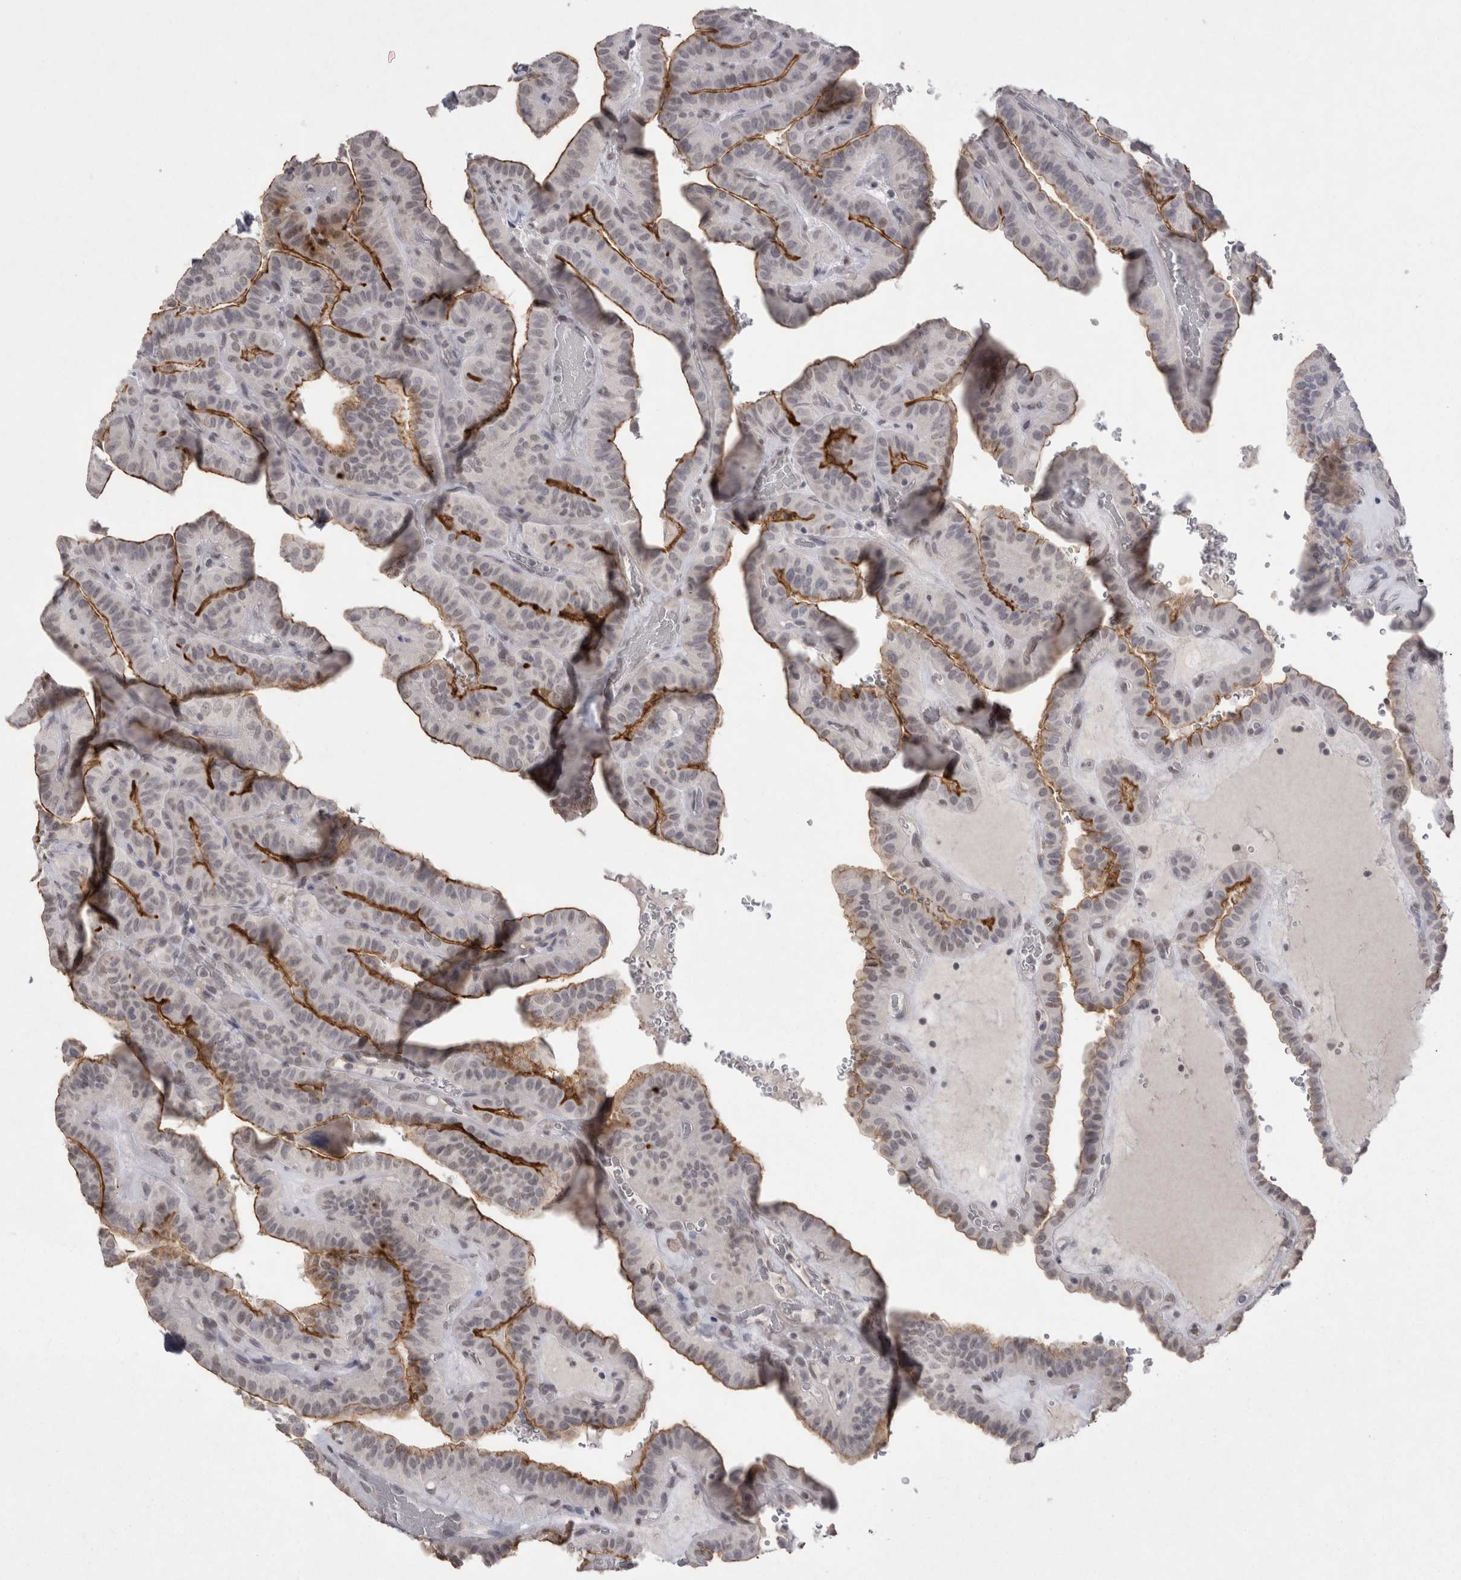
{"staining": {"intensity": "strong", "quantity": ">75%", "location": "cytoplasmic/membranous"}, "tissue": "thyroid cancer", "cell_type": "Tumor cells", "image_type": "cancer", "snomed": [{"axis": "morphology", "description": "Papillary adenocarcinoma, NOS"}, {"axis": "topography", "description": "Thyroid gland"}], "caption": "Immunohistochemical staining of human papillary adenocarcinoma (thyroid) exhibits high levels of strong cytoplasmic/membranous protein expression in approximately >75% of tumor cells.", "gene": "DDX4", "patient": {"sex": "male", "age": 77}}